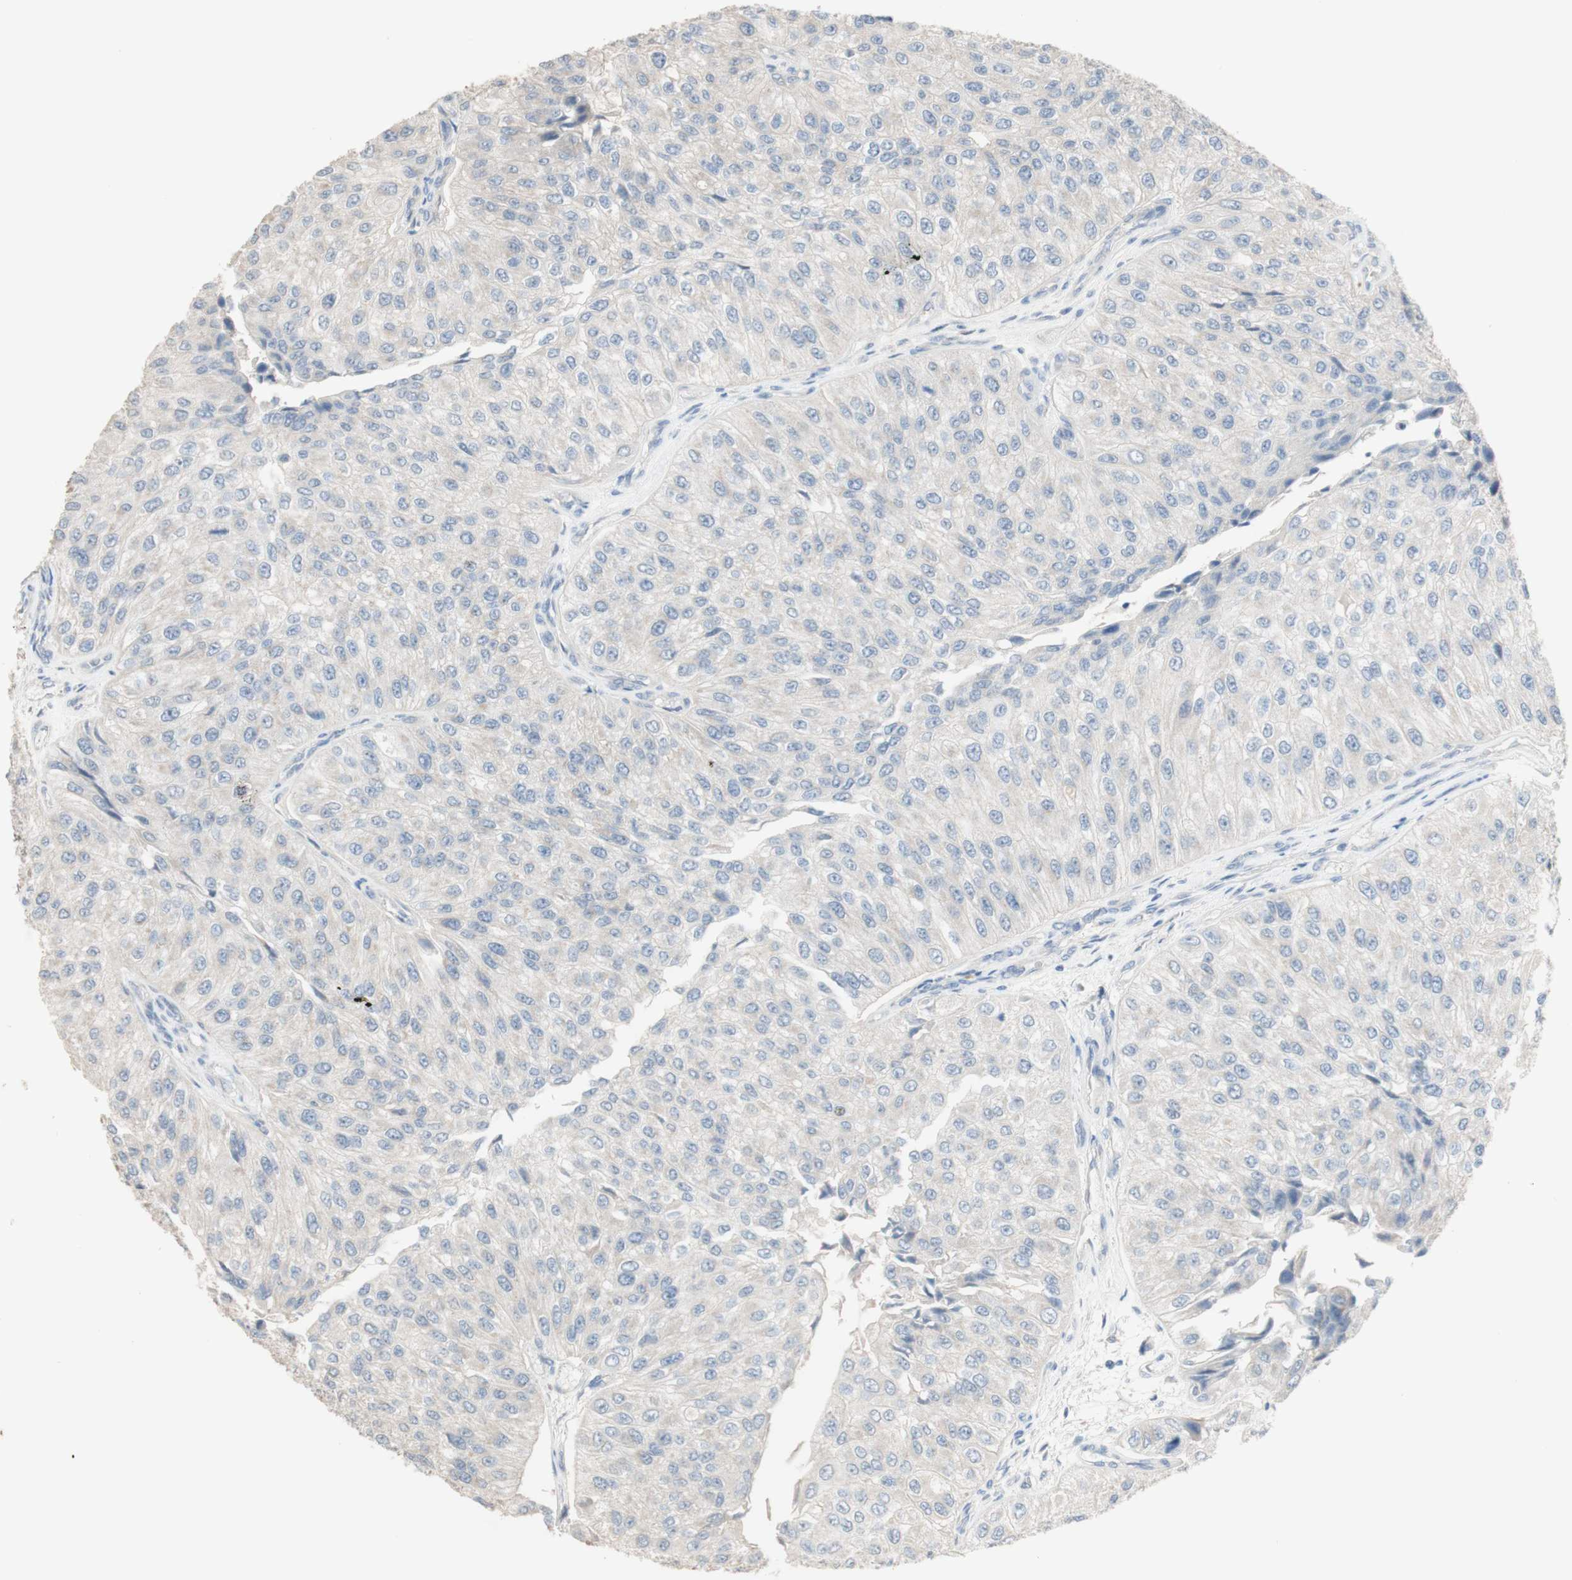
{"staining": {"intensity": "negative", "quantity": "none", "location": "none"}, "tissue": "urothelial cancer", "cell_type": "Tumor cells", "image_type": "cancer", "snomed": [{"axis": "morphology", "description": "Urothelial carcinoma, High grade"}, {"axis": "topography", "description": "Kidney"}, {"axis": "topography", "description": "Urinary bladder"}], "caption": "Urothelial cancer stained for a protein using immunohistochemistry demonstrates no staining tumor cells.", "gene": "MANEA", "patient": {"sex": "male", "age": 77}}